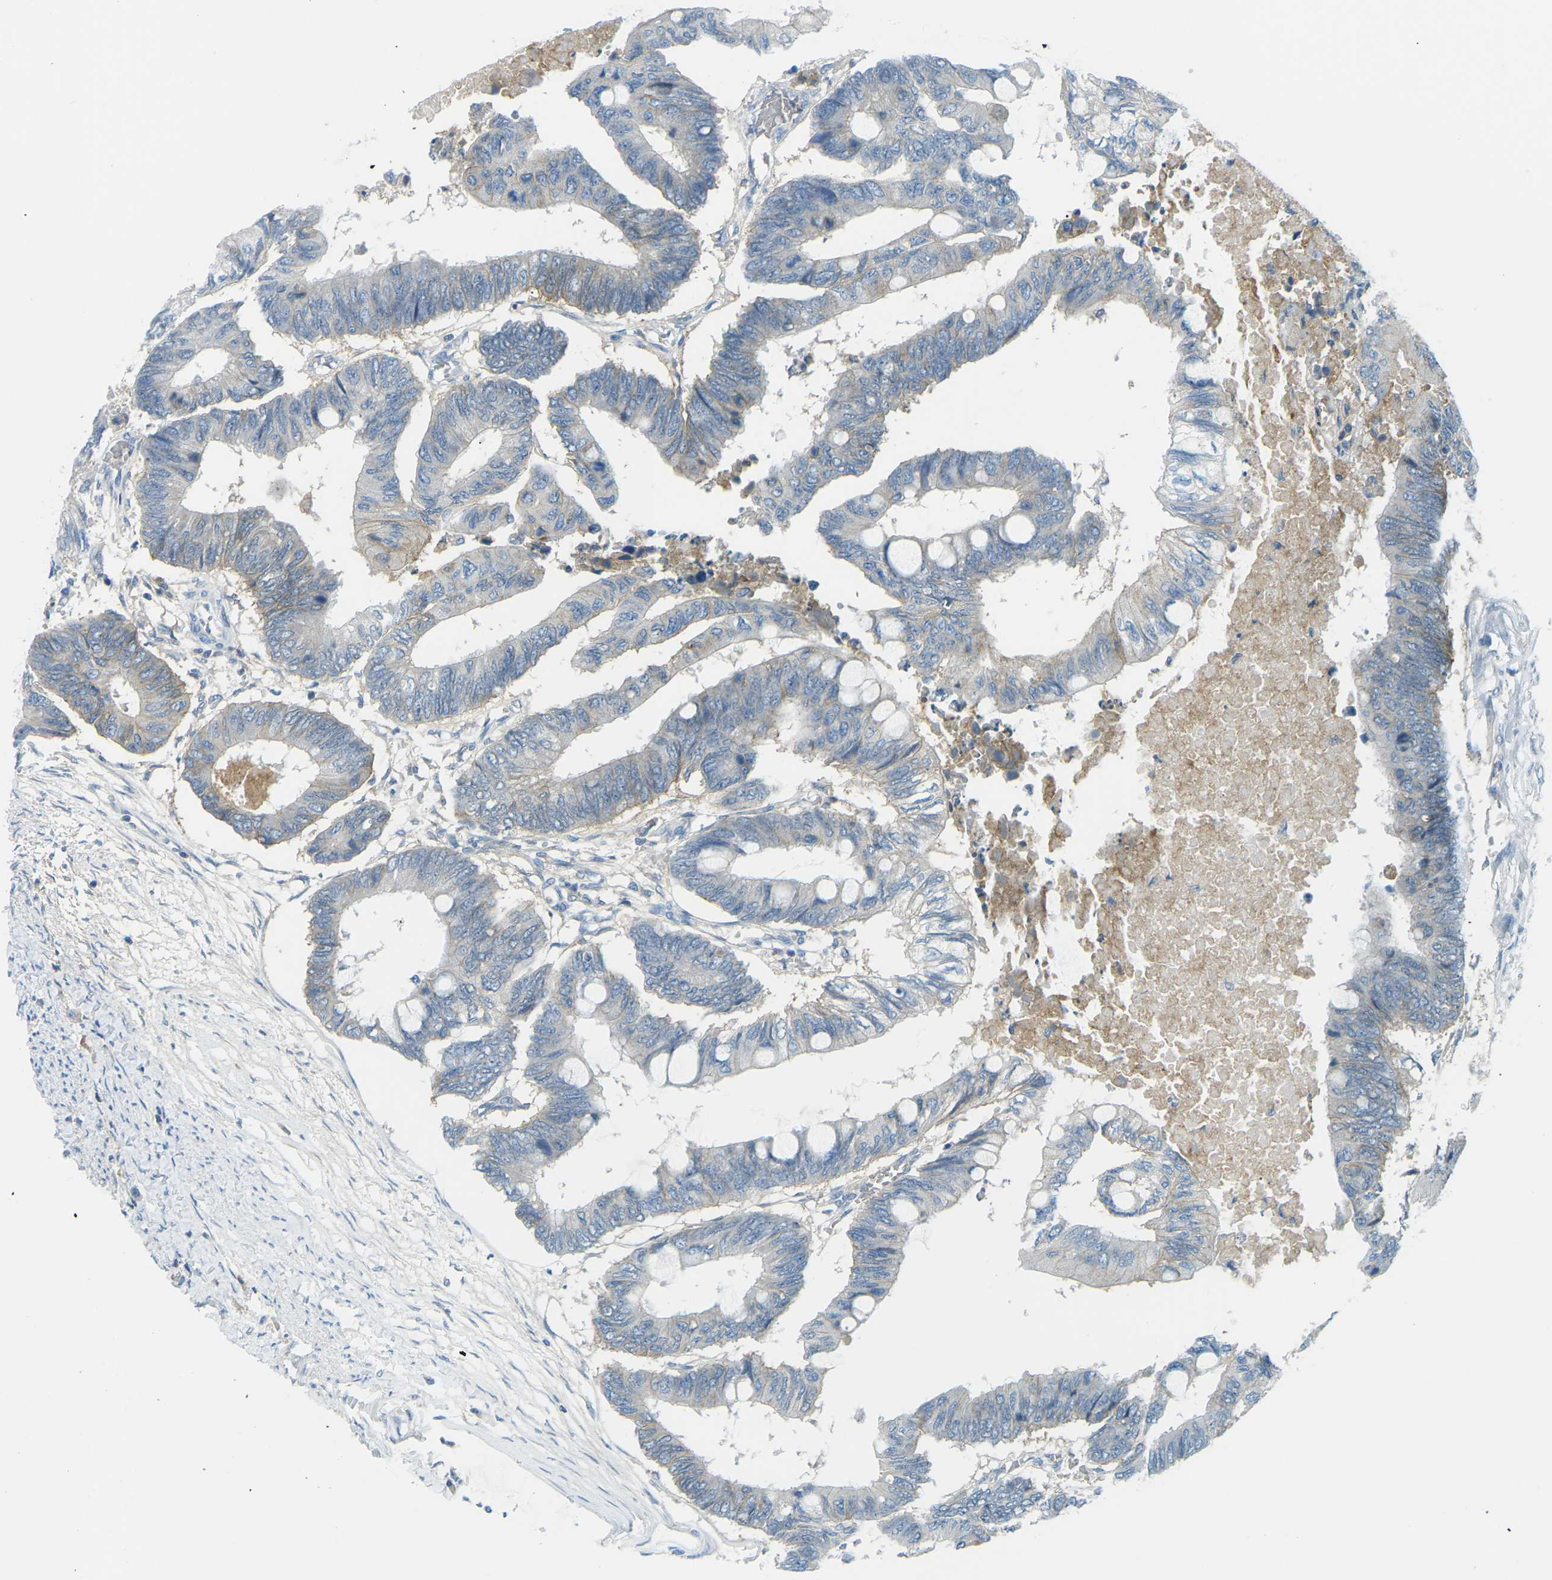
{"staining": {"intensity": "negative", "quantity": "none", "location": "none"}, "tissue": "colorectal cancer", "cell_type": "Tumor cells", "image_type": "cancer", "snomed": [{"axis": "morphology", "description": "Normal tissue, NOS"}, {"axis": "morphology", "description": "Adenocarcinoma, NOS"}, {"axis": "topography", "description": "Rectum"}, {"axis": "topography", "description": "Peripheral nerve tissue"}], "caption": "Adenocarcinoma (colorectal) was stained to show a protein in brown. There is no significant expression in tumor cells. Nuclei are stained in blue.", "gene": "CD47", "patient": {"sex": "male", "age": 92}}